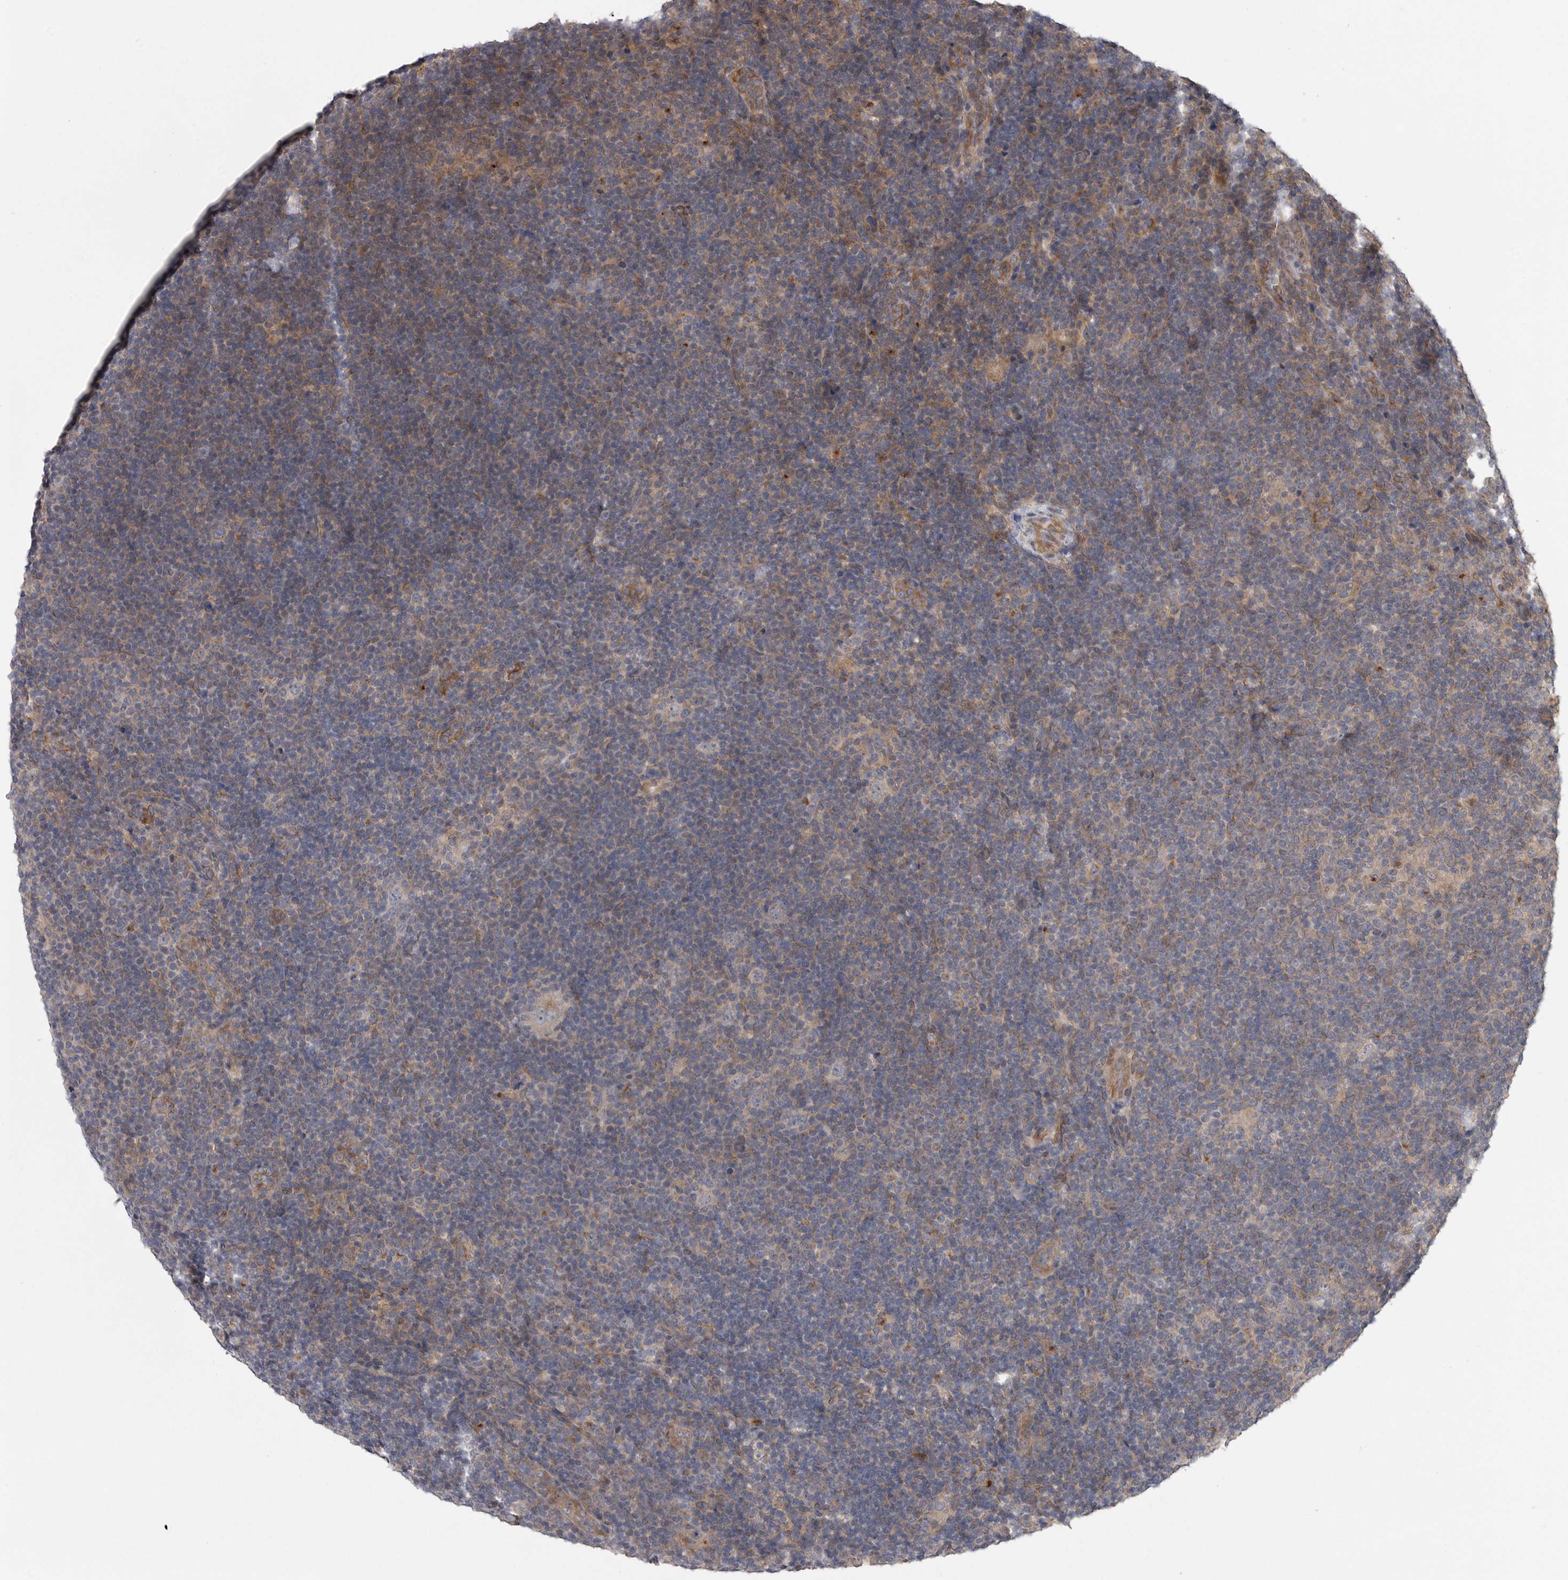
{"staining": {"intensity": "negative", "quantity": "none", "location": "none"}, "tissue": "lymphoma", "cell_type": "Tumor cells", "image_type": "cancer", "snomed": [{"axis": "morphology", "description": "Hodgkin's disease, NOS"}, {"axis": "topography", "description": "Lymph node"}], "caption": "High power microscopy histopathology image of an immunohistochemistry (IHC) micrograph of lymphoma, revealing no significant expression in tumor cells. (Stains: DAB (3,3'-diaminobenzidine) IHC with hematoxylin counter stain, Microscopy: brightfield microscopy at high magnification).", "gene": "ZNRF1", "patient": {"sex": "female", "age": 57}}